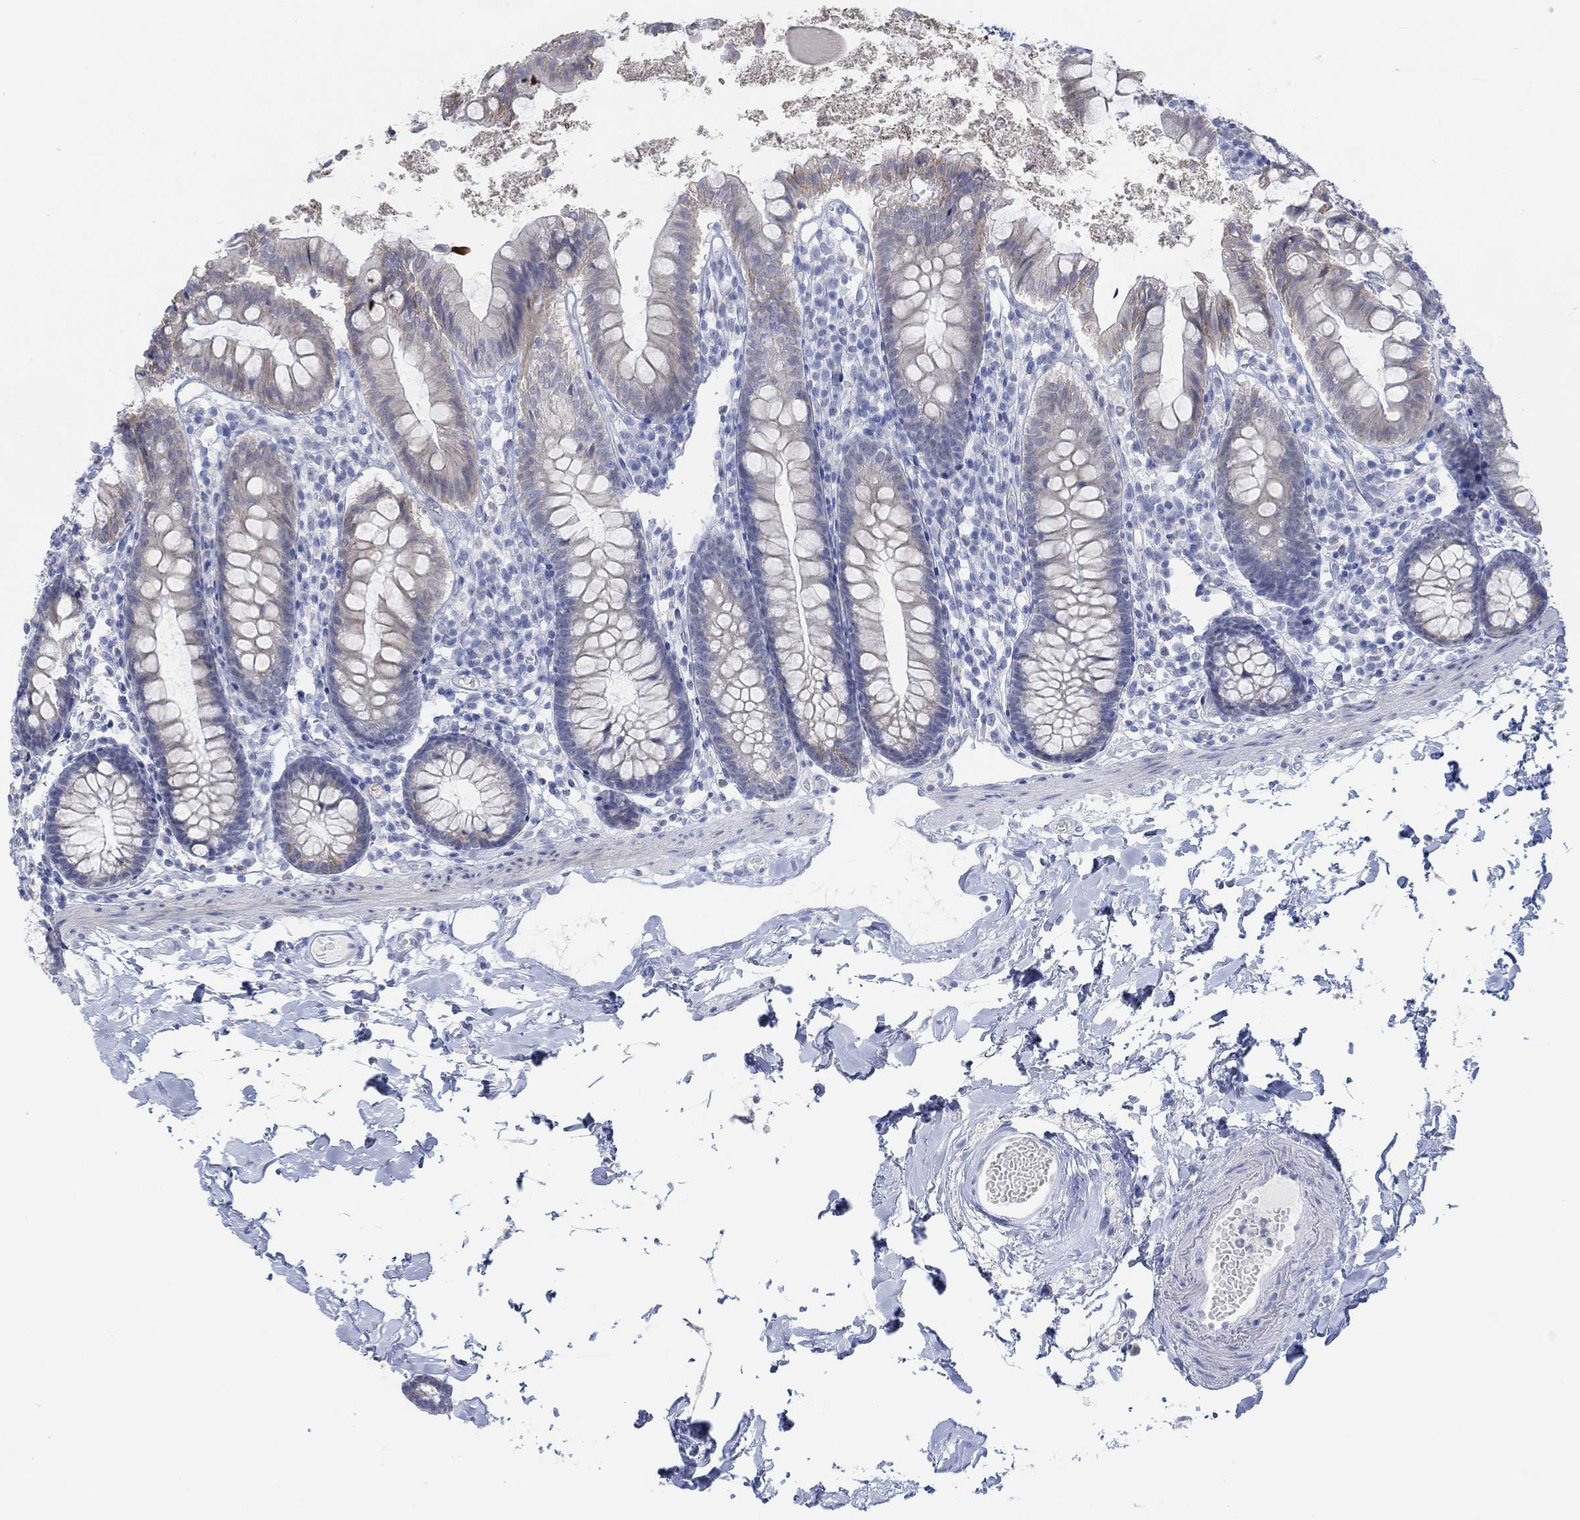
{"staining": {"intensity": "weak", "quantity": "<25%", "location": "nuclear"}, "tissue": "small intestine", "cell_type": "Glandular cells", "image_type": "normal", "snomed": [{"axis": "morphology", "description": "Normal tissue, NOS"}, {"axis": "topography", "description": "Small intestine"}], "caption": "High power microscopy micrograph of an IHC histopathology image of normal small intestine, revealing no significant positivity in glandular cells. Nuclei are stained in blue.", "gene": "AK8", "patient": {"sex": "female", "age": 90}}